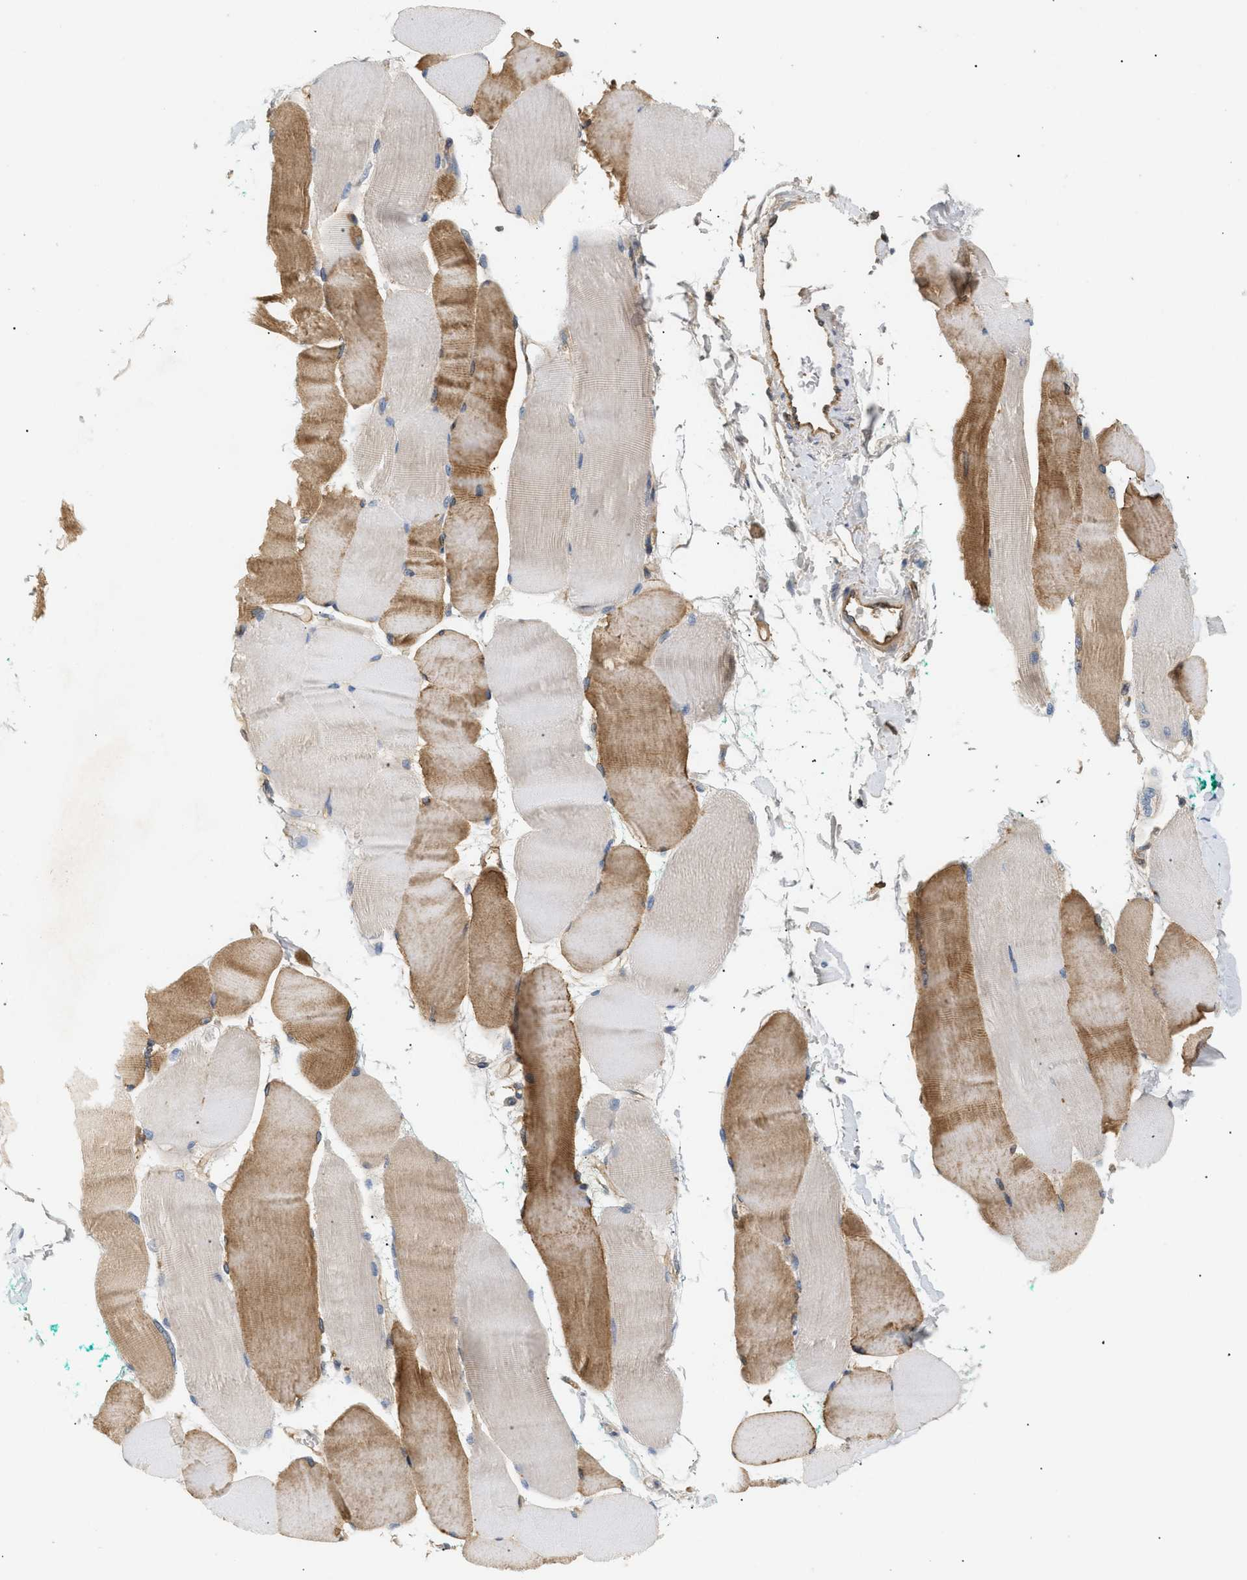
{"staining": {"intensity": "moderate", "quantity": "25%-75%", "location": "cytoplasmic/membranous"}, "tissue": "skeletal muscle", "cell_type": "Myocytes", "image_type": "normal", "snomed": [{"axis": "morphology", "description": "Normal tissue, NOS"}, {"axis": "morphology", "description": "Squamous cell carcinoma, NOS"}, {"axis": "topography", "description": "Skeletal muscle"}], "caption": "Skeletal muscle stained with a brown dye exhibits moderate cytoplasmic/membranous positive positivity in about 25%-75% of myocytes.", "gene": "FARS2", "patient": {"sex": "male", "age": 51}}